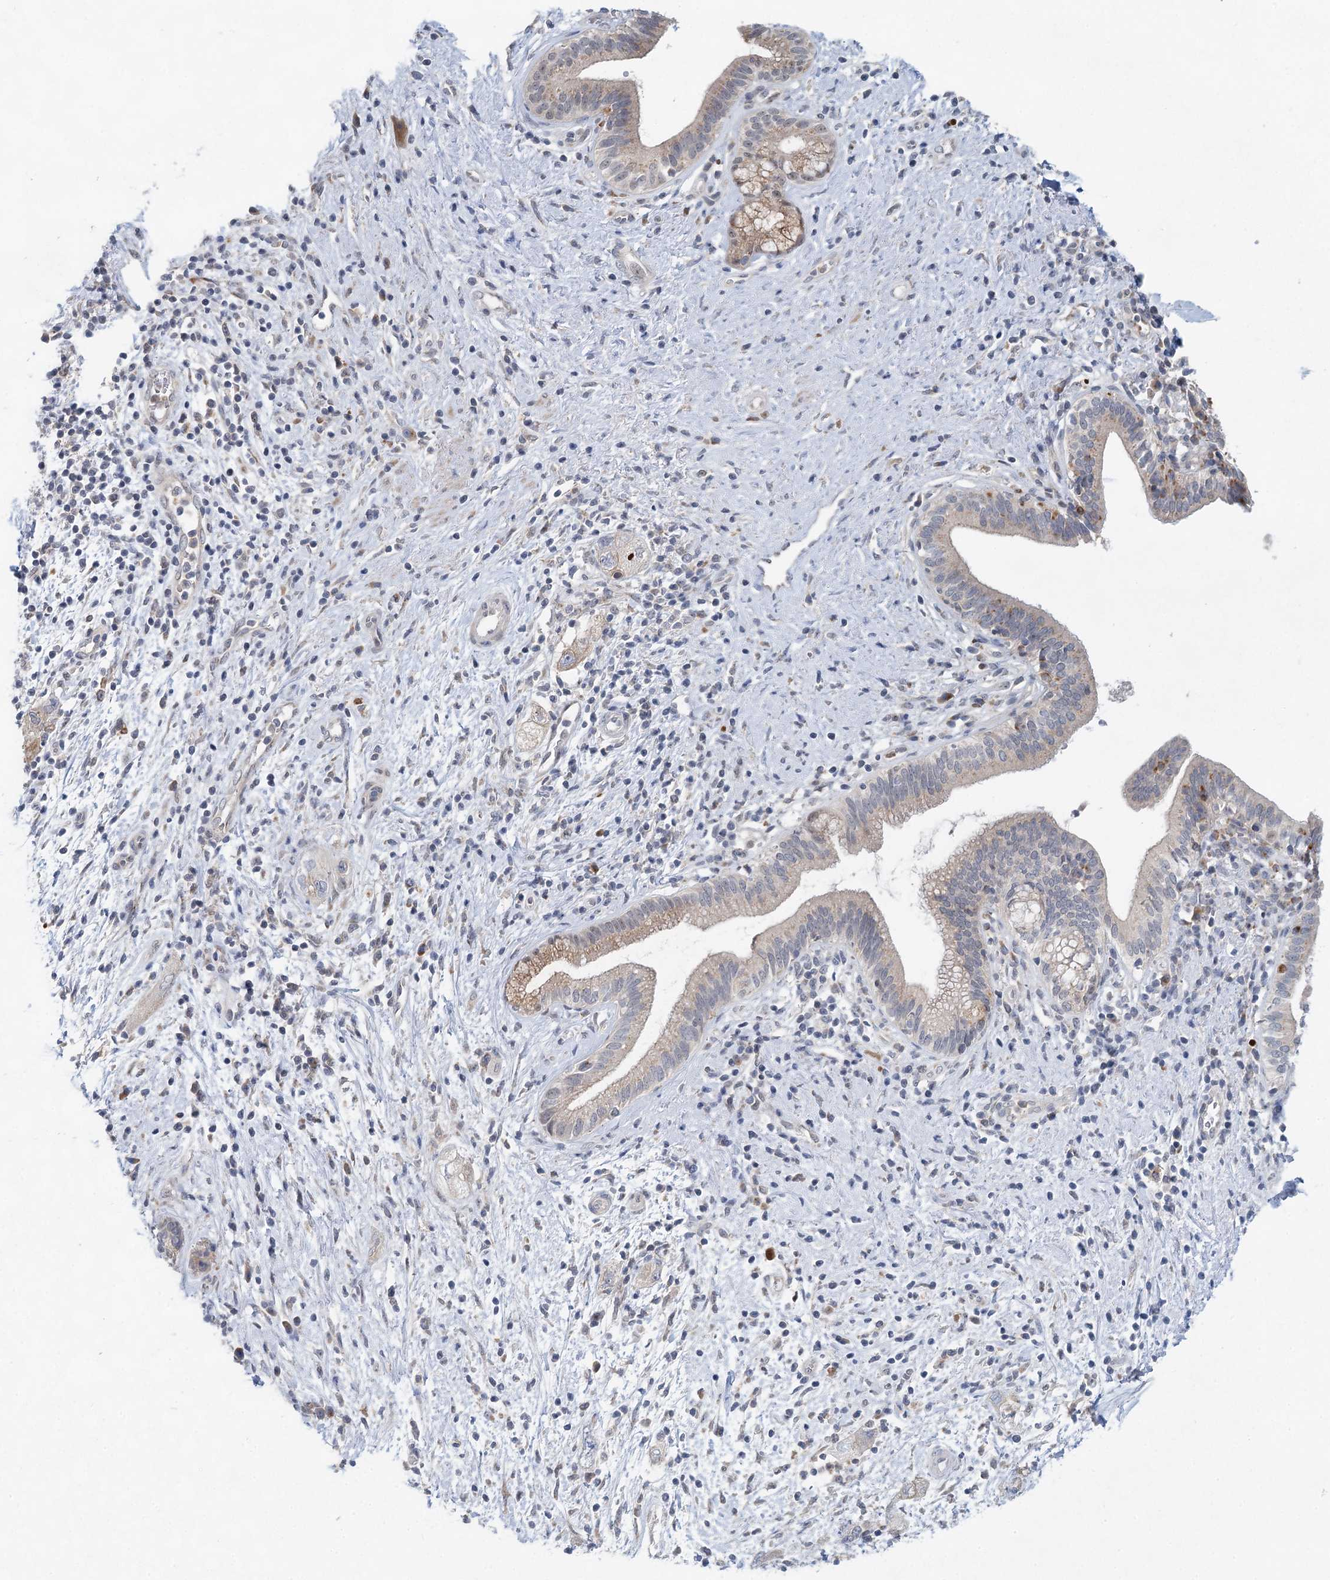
{"staining": {"intensity": "weak", "quantity": "<25%", "location": "cytoplasmic/membranous"}, "tissue": "pancreatic cancer", "cell_type": "Tumor cells", "image_type": "cancer", "snomed": [{"axis": "morphology", "description": "Adenocarcinoma, NOS"}, {"axis": "topography", "description": "Pancreas"}], "caption": "Tumor cells show no significant positivity in adenocarcinoma (pancreatic). (DAB (3,3'-diaminobenzidine) IHC, high magnification).", "gene": "BLTP1", "patient": {"sex": "female", "age": 73}}